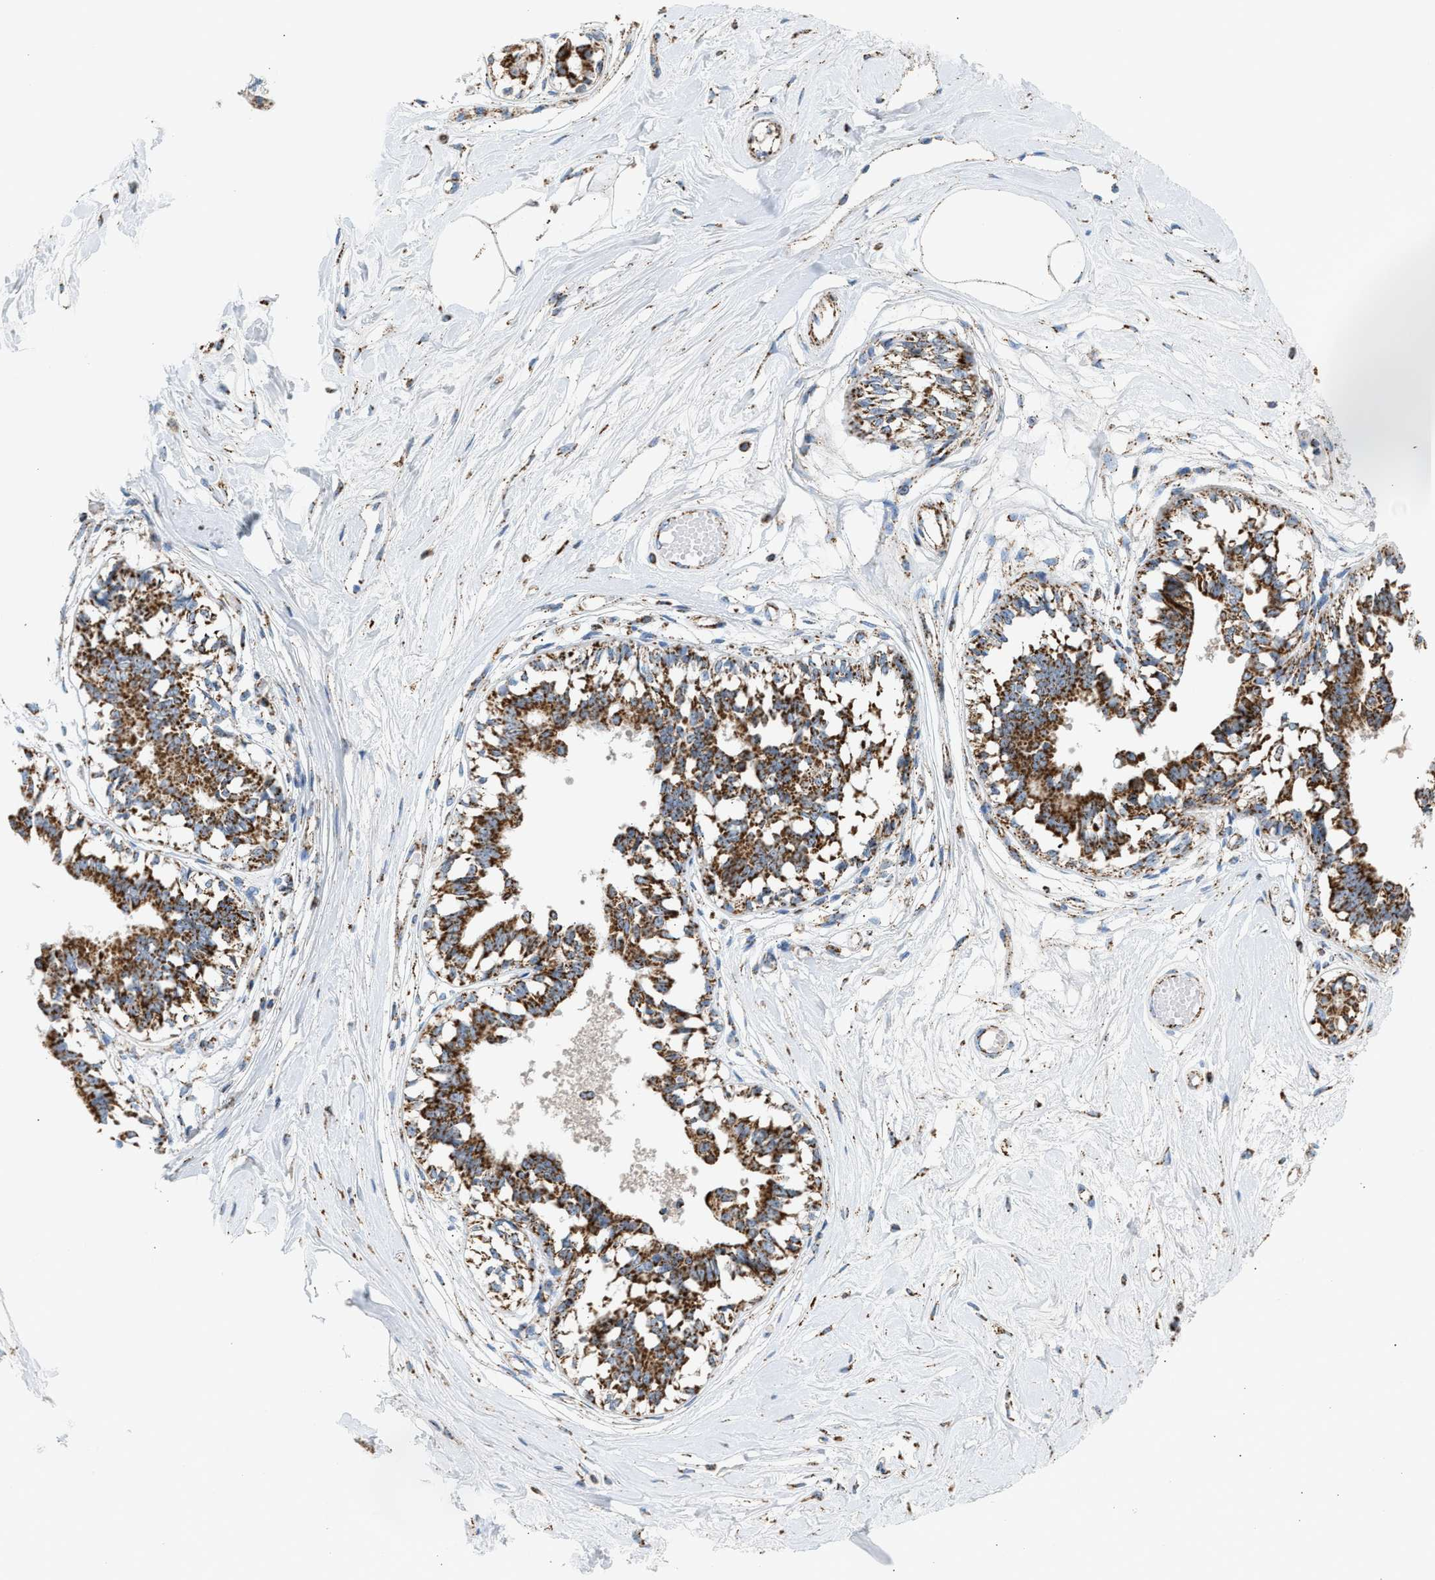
{"staining": {"intensity": "weak", "quantity": ">75%", "location": "cytoplasmic/membranous"}, "tissue": "breast", "cell_type": "Adipocytes", "image_type": "normal", "snomed": [{"axis": "morphology", "description": "Normal tissue, NOS"}, {"axis": "topography", "description": "Breast"}], "caption": "Protein expression analysis of normal breast exhibits weak cytoplasmic/membranous expression in about >75% of adipocytes.", "gene": "OGDH", "patient": {"sex": "female", "age": 45}}